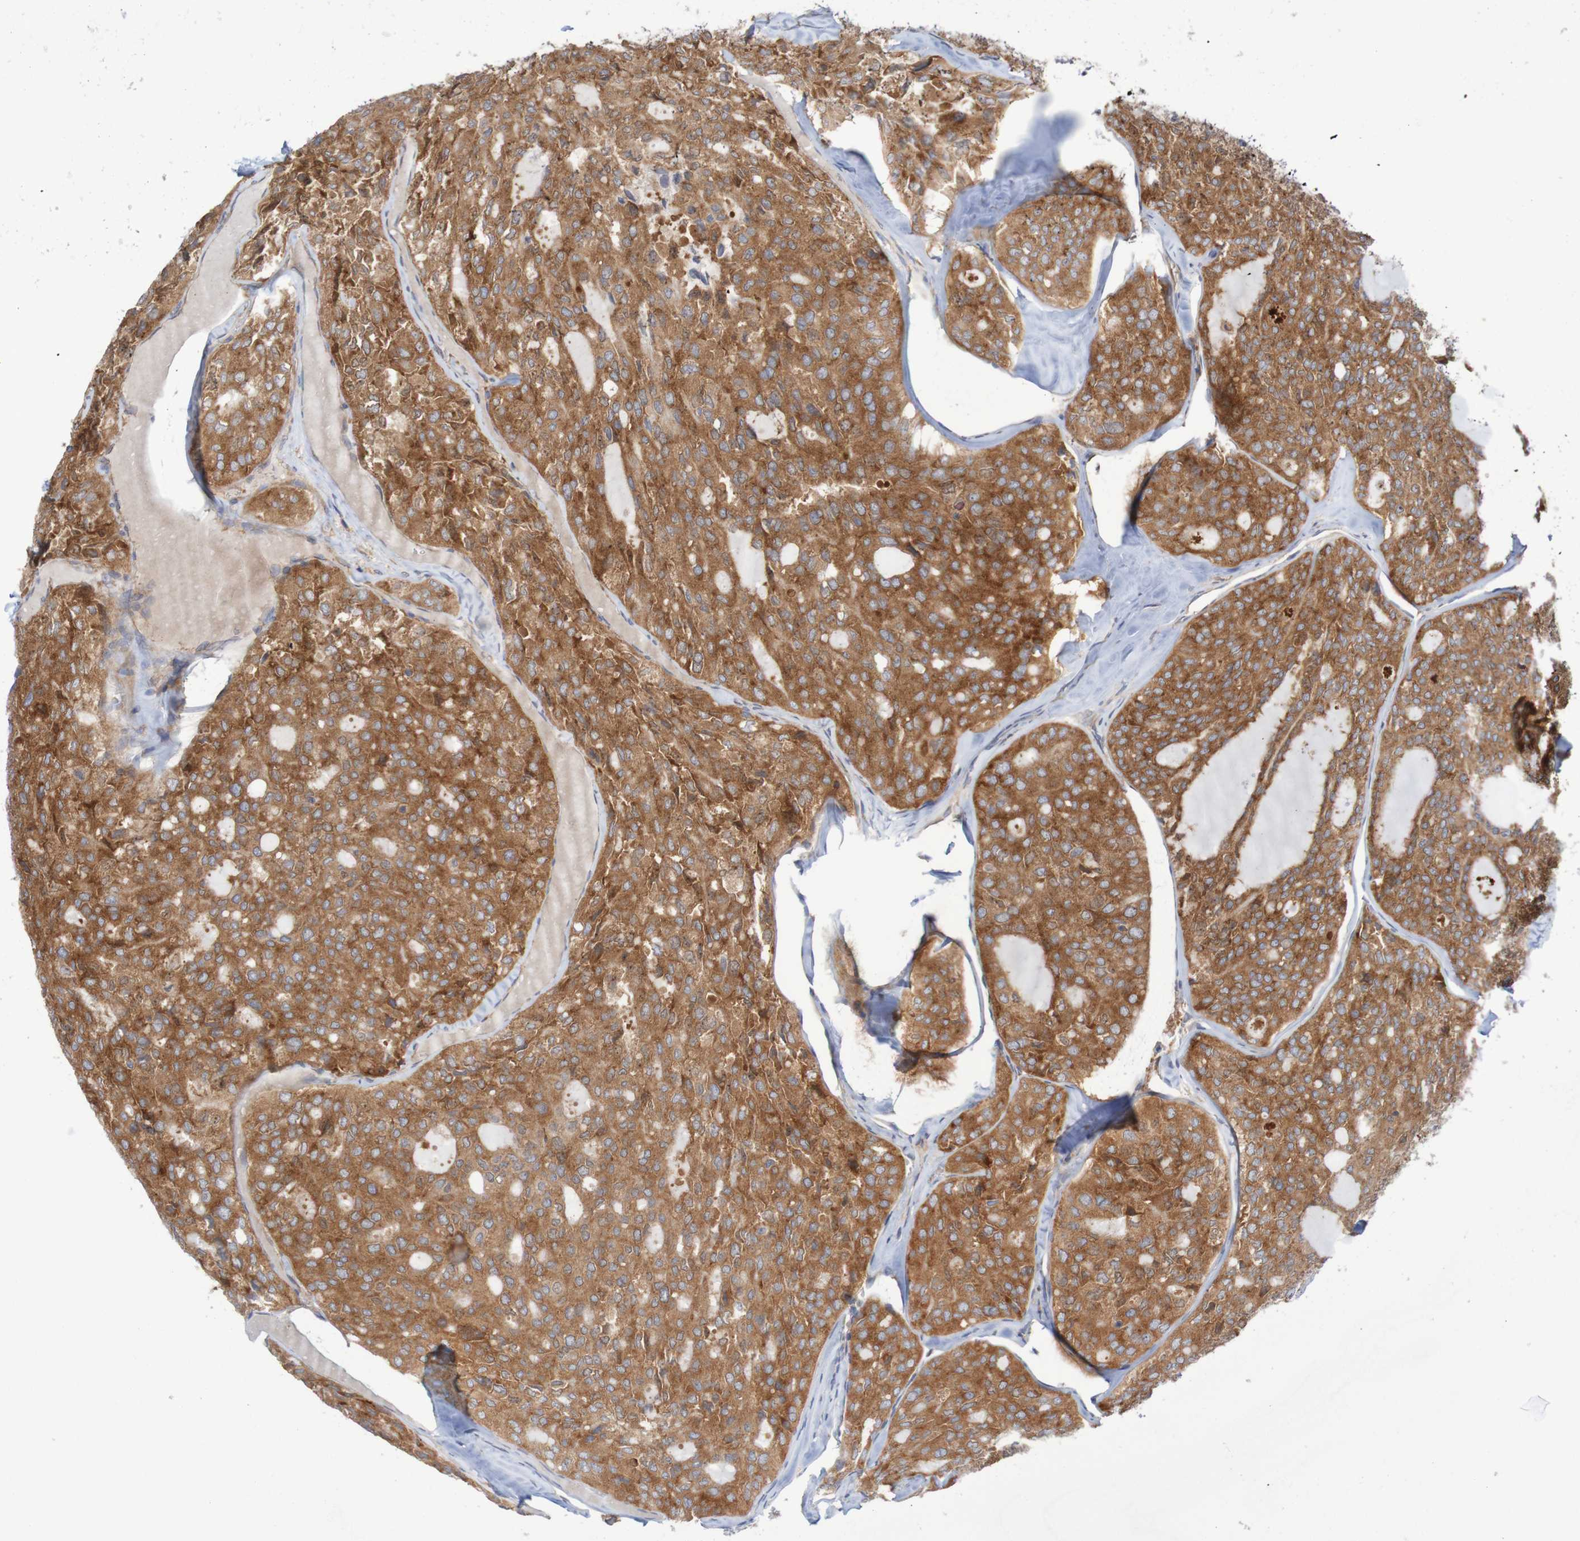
{"staining": {"intensity": "moderate", "quantity": ">75%", "location": "cytoplasmic/membranous"}, "tissue": "thyroid cancer", "cell_type": "Tumor cells", "image_type": "cancer", "snomed": [{"axis": "morphology", "description": "Follicular adenoma carcinoma, NOS"}, {"axis": "topography", "description": "Thyroid gland"}], "caption": "Immunohistochemistry (IHC) image of thyroid cancer (follicular adenoma carcinoma) stained for a protein (brown), which shows medium levels of moderate cytoplasmic/membranous staining in about >75% of tumor cells.", "gene": "LRRC47", "patient": {"sex": "male", "age": 75}}